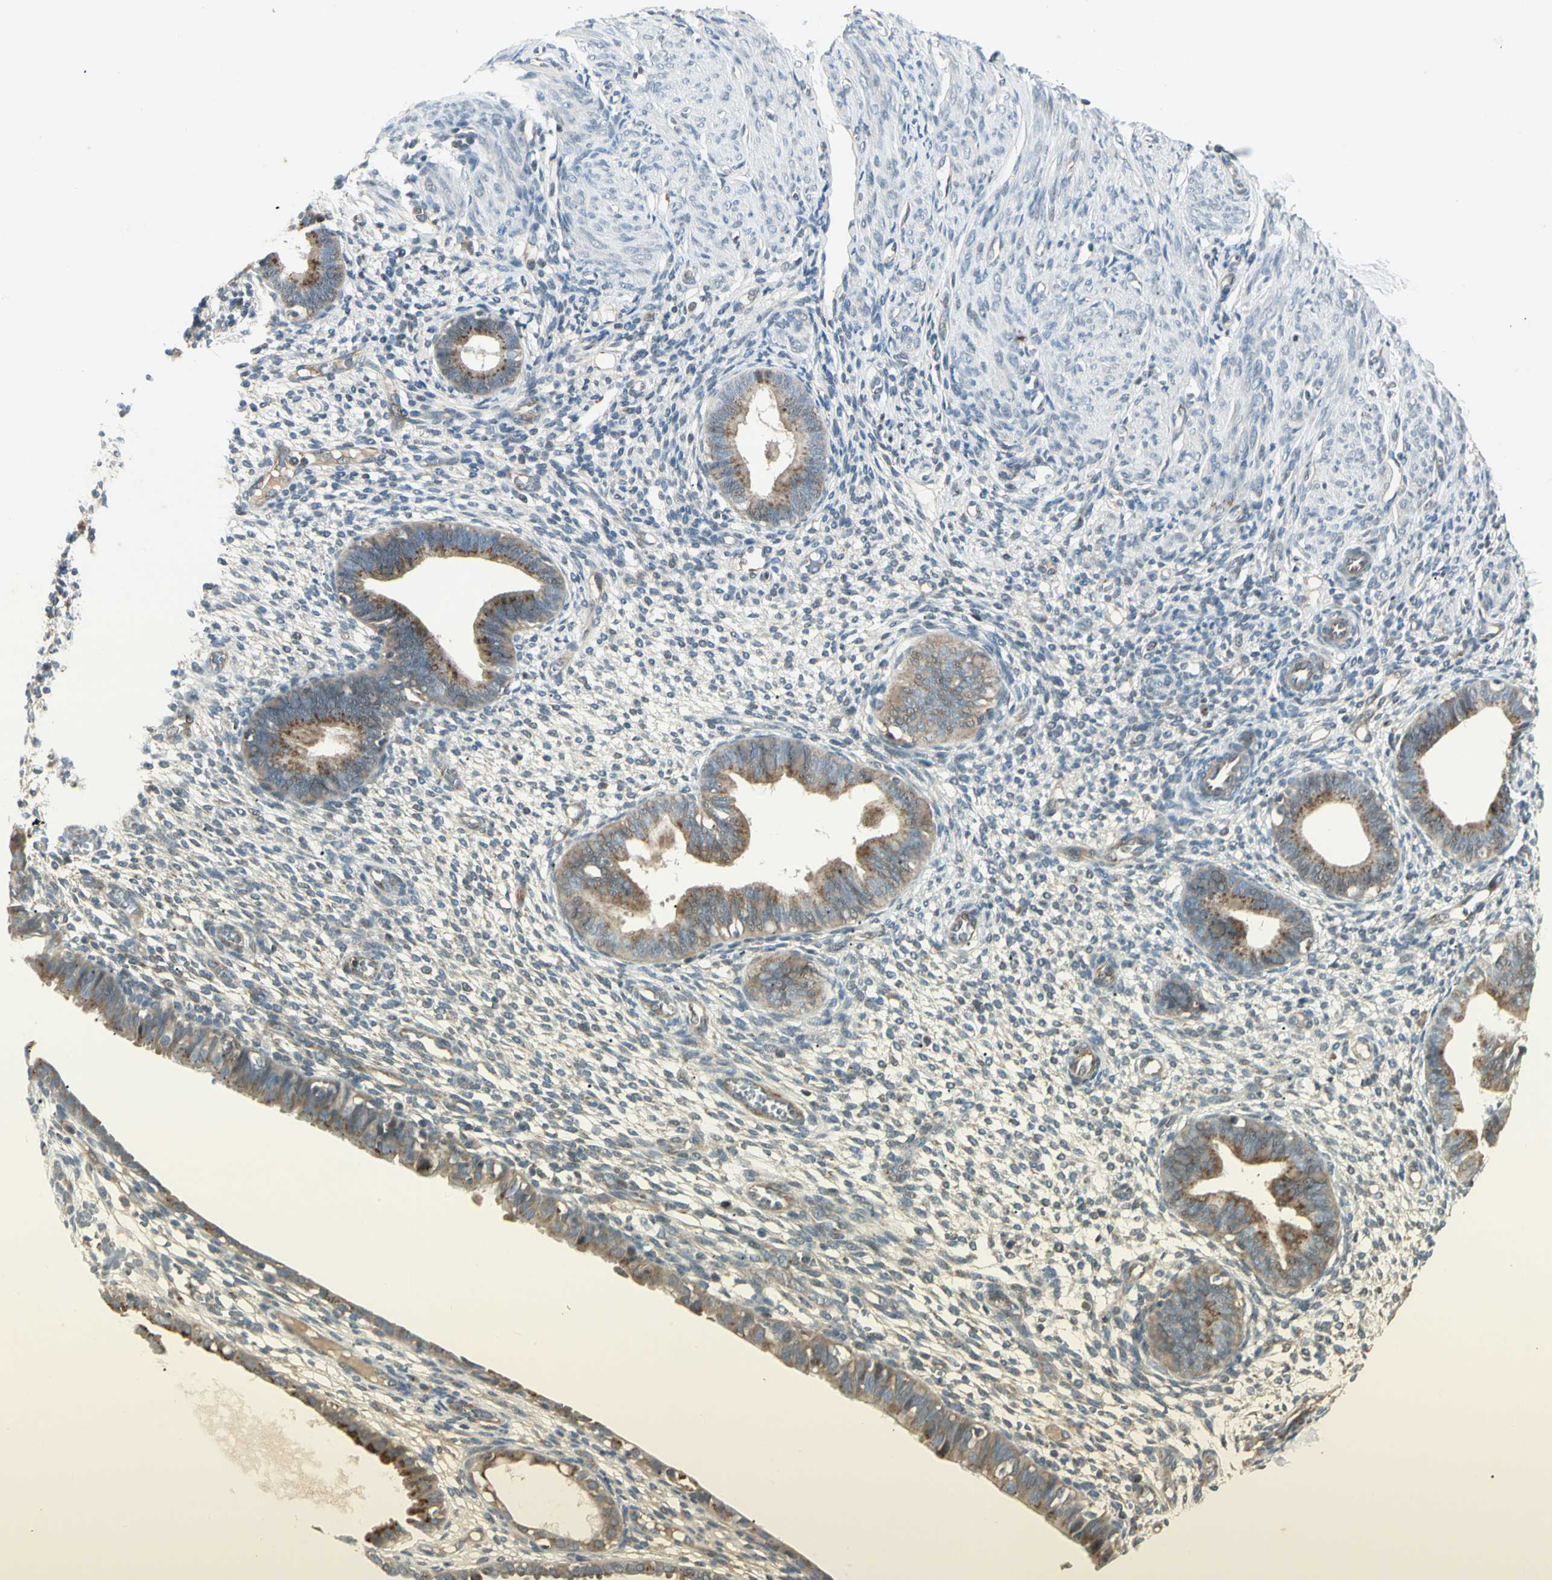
{"staining": {"intensity": "moderate", "quantity": "25%-75%", "location": "cytoplasmic/membranous"}, "tissue": "endometrium", "cell_type": "Cells in endometrial stroma", "image_type": "normal", "snomed": [{"axis": "morphology", "description": "Normal tissue, NOS"}, {"axis": "topography", "description": "Endometrium"}], "caption": "The histopathology image shows immunohistochemical staining of benign endometrium. There is moderate cytoplasmic/membranous staining is present in approximately 25%-75% of cells in endometrial stroma. The protein of interest is stained brown, and the nuclei are stained in blue (DAB IHC with brightfield microscopy, high magnification).", "gene": "ABCA3", "patient": {"sex": "female", "age": 61}}